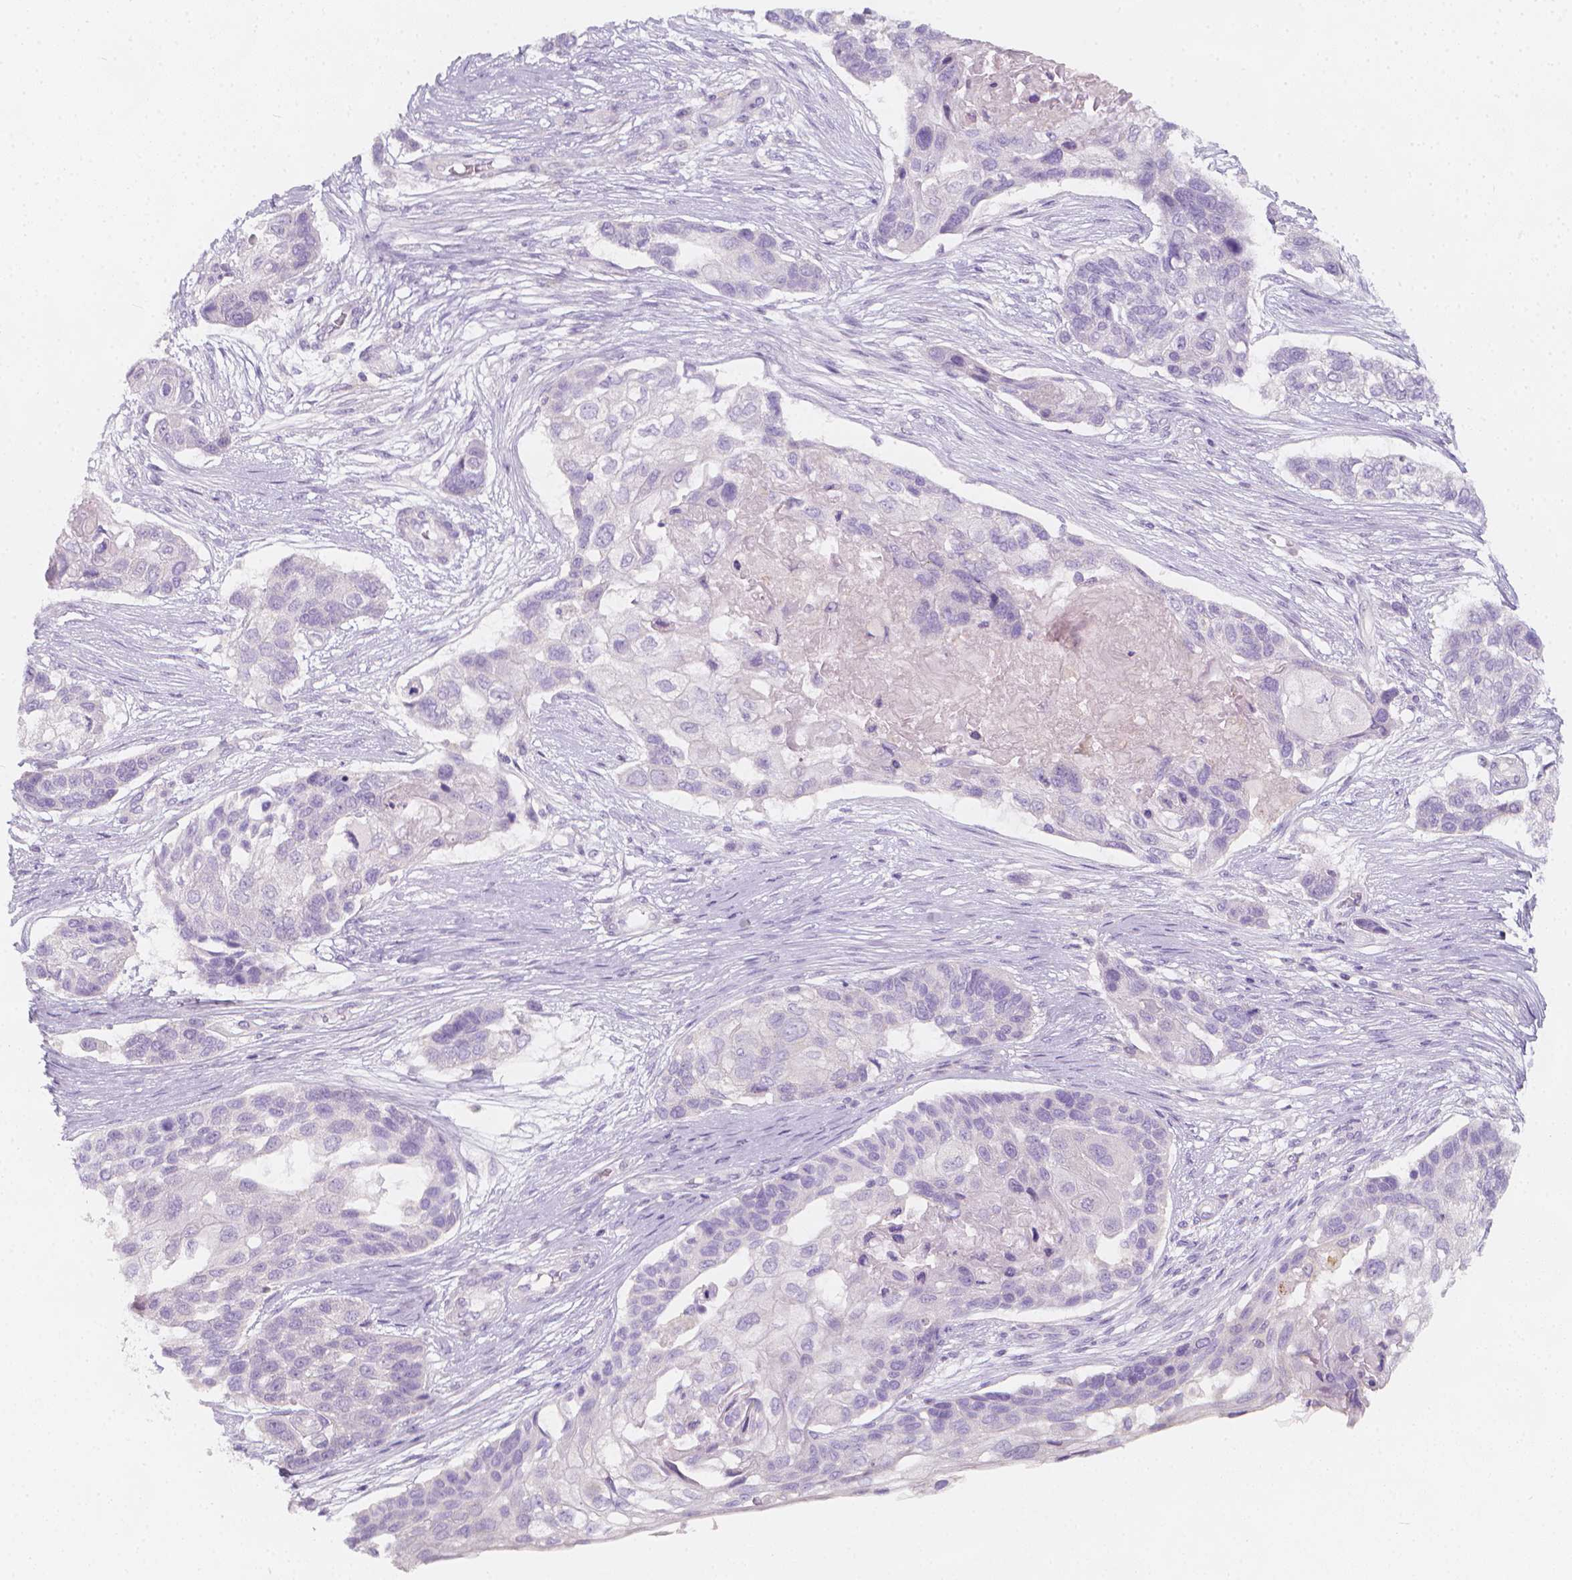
{"staining": {"intensity": "negative", "quantity": "none", "location": "none"}, "tissue": "lung cancer", "cell_type": "Tumor cells", "image_type": "cancer", "snomed": [{"axis": "morphology", "description": "Squamous cell carcinoma, NOS"}, {"axis": "topography", "description": "Lung"}], "caption": "This image is of lung cancer stained with IHC to label a protein in brown with the nuclei are counter-stained blue. There is no positivity in tumor cells.", "gene": "RBFOX1", "patient": {"sex": "male", "age": 69}}